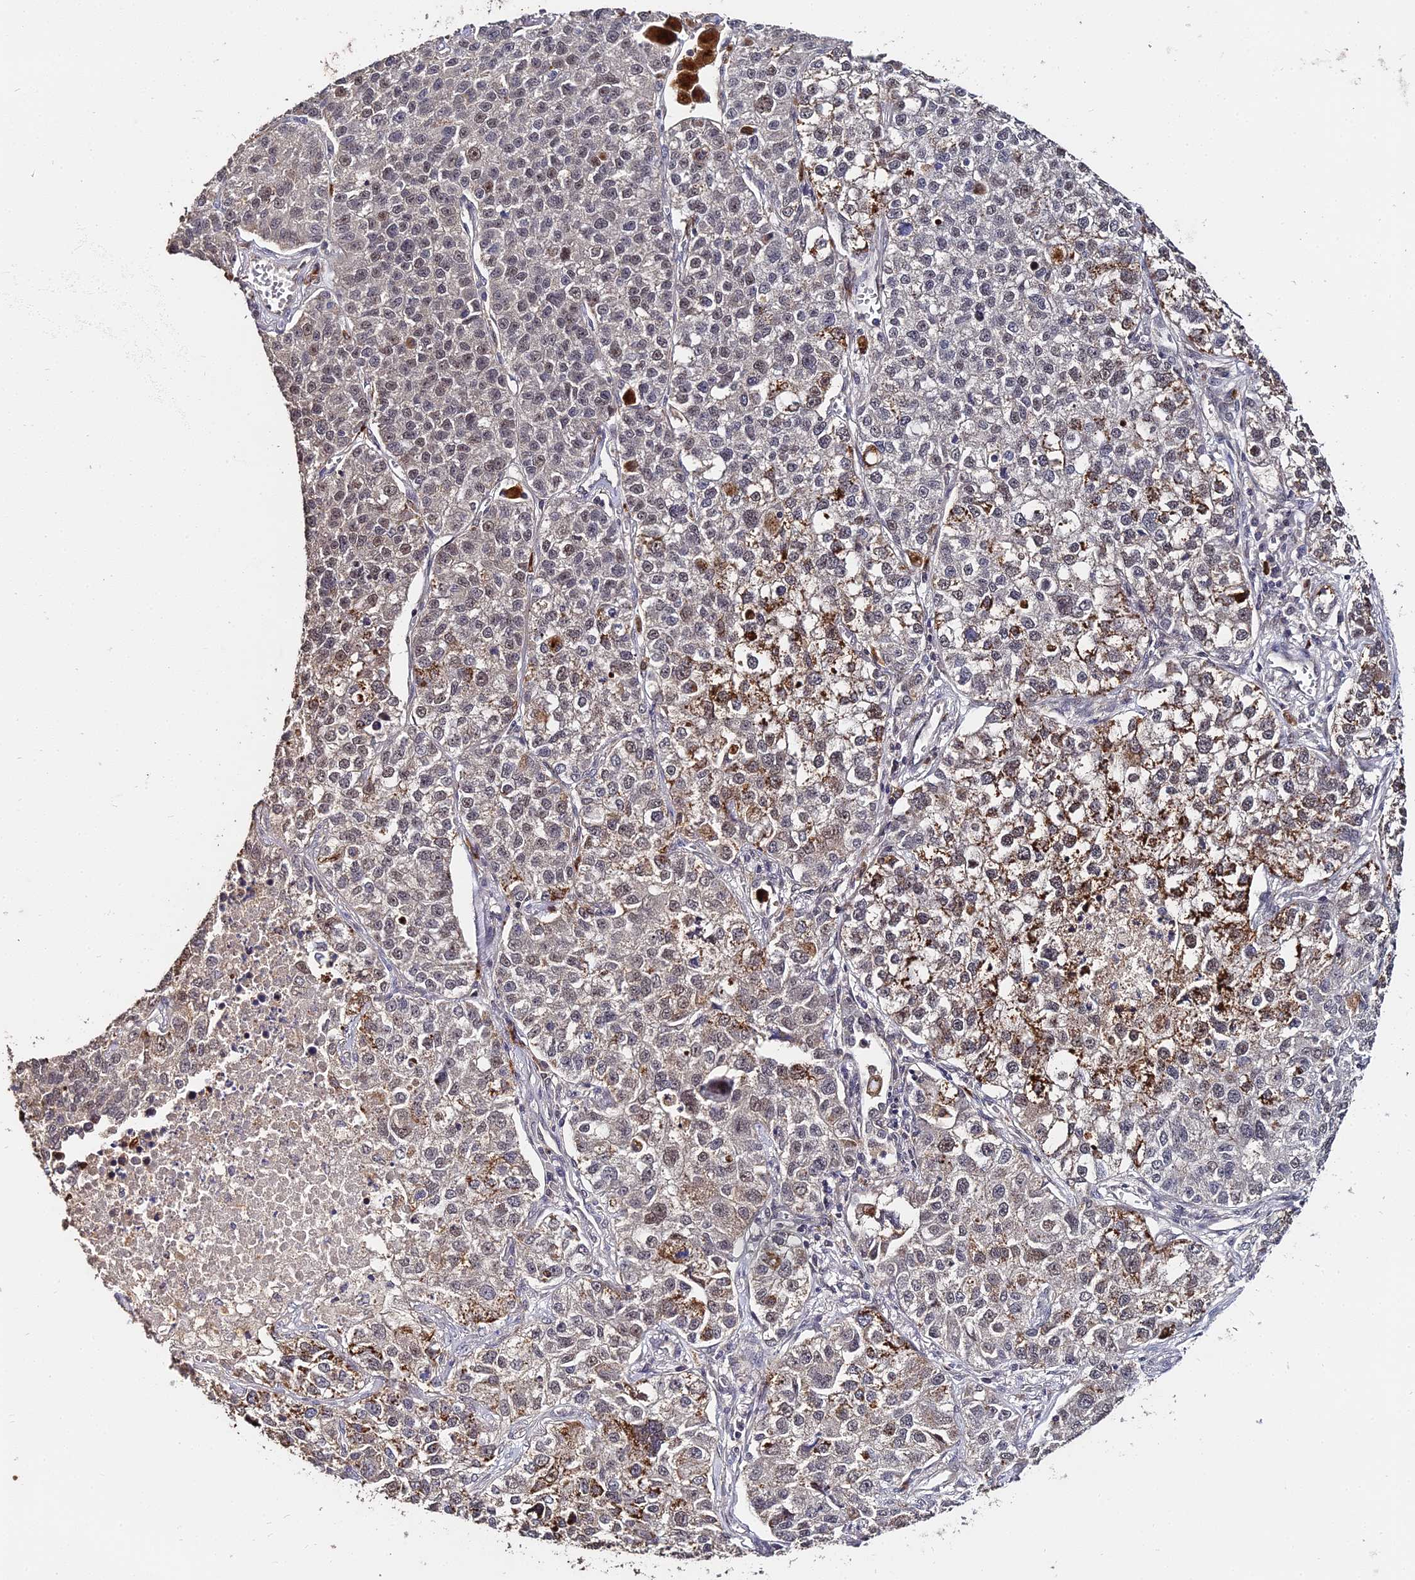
{"staining": {"intensity": "moderate", "quantity": "25%-75%", "location": "cytoplasmic/membranous"}, "tissue": "lung cancer", "cell_type": "Tumor cells", "image_type": "cancer", "snomed": [{"axis": "morphology", "description": "Adenocarcinoma, NOS"}, {"axis": "topography", "description": "Lung"}], "caption": "IHC (DAB (3,3'-diaminobenzidine)) staining of human lung cancer (adenocarcinoma) demonstrates moderate cytoplasmic/membranous protein positivity in about 25%-75% of tumor cells. Using DAB (3,3'-diaminobenzidine) (brown) and hematoxylin (blue) stains, captured at high magnification using brightfield microscopy.", "gene": "LSM5", "patient": {"sex": "male", "age": 49}}